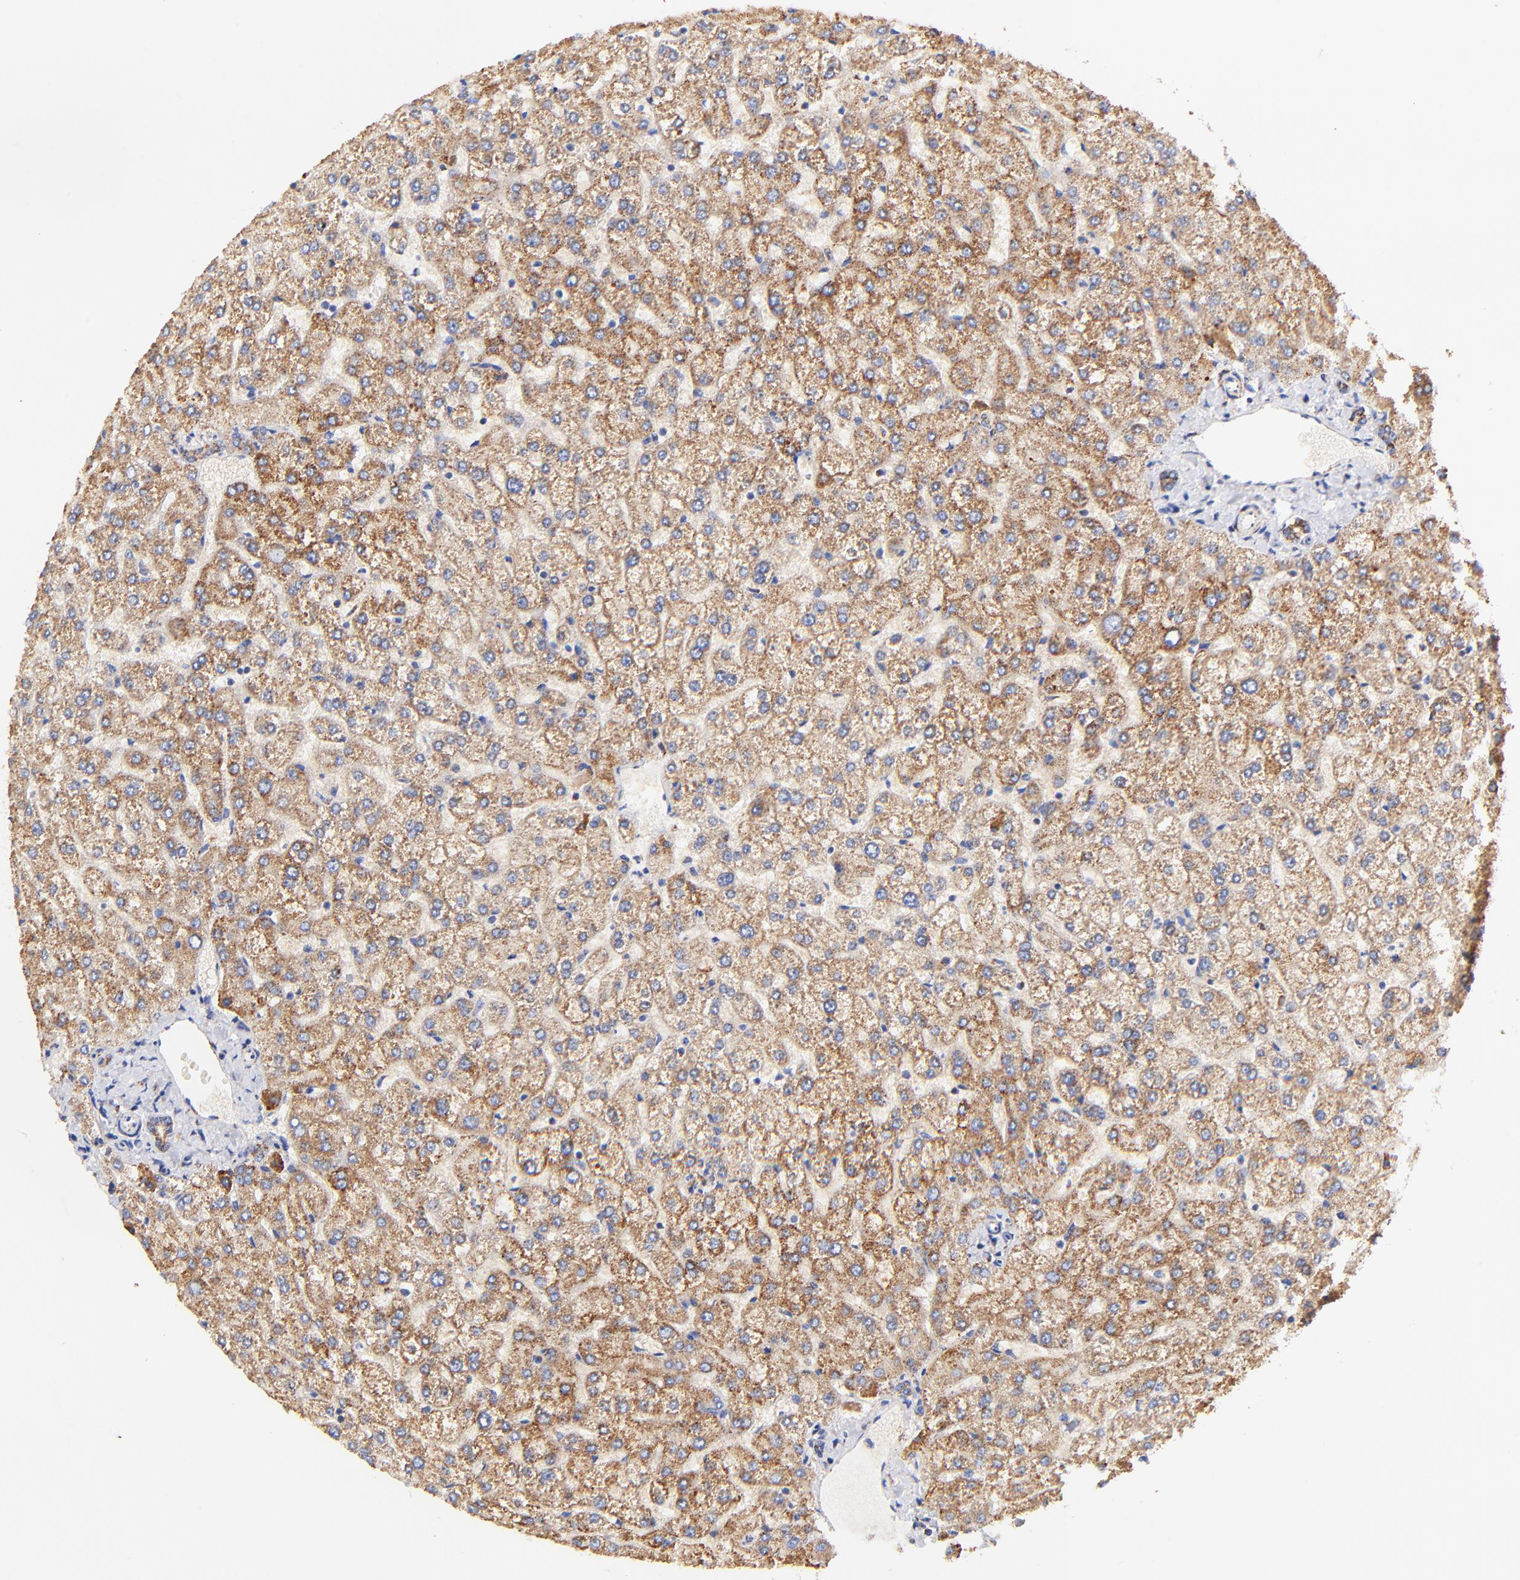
{"staining": {"intensity": "moderate", "quantity": "<25%", "location": "cytoplasmic/membranous"}, "tissue": "liver", "cell_type": "Cholangiocytes", "image_type": "normal", "snomed": [{"axis": "morphology", "description": "Normal tissue, NOS"}, {"axis": "topography", "description": "Liver"}], "caption": "Liver stained with a brown dye demonstrates moderate cytoplasmic/membranous positive staining in approximately <25% of cholangiocytes.", "gene": "ATP5F1D", "patient": {"sex": "female", "age": 32}}